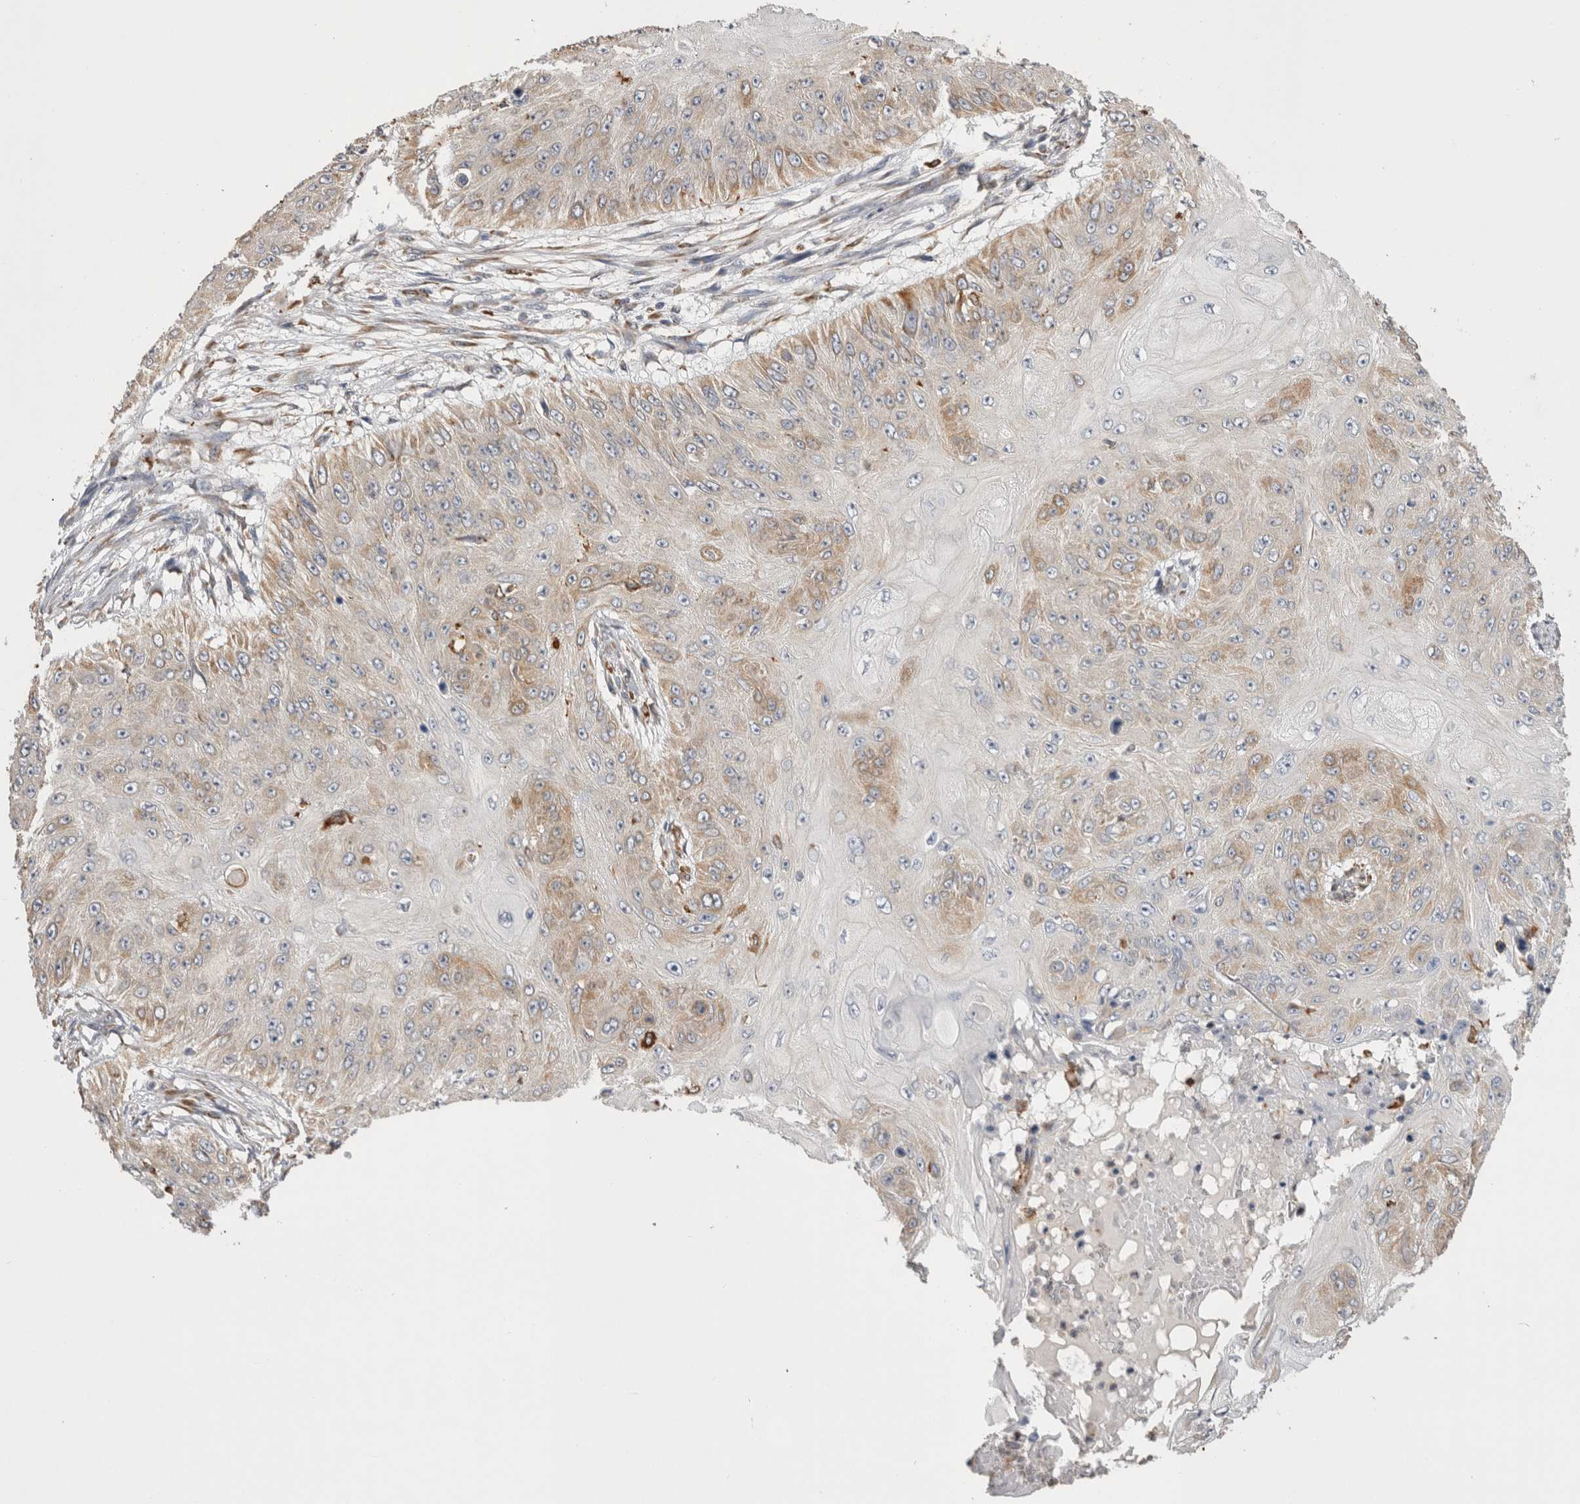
{"staining": {"intensity": "moderate", "quantity": "25%-75%", "location": "cytoplasmic/membranous"}, "tissue": "skin cancer", "cell_type": "Tumor cells", "image_type": "cancer", "snomed": [{"axis": "morphology", "description": "Squamous cell carcinoma, NOS"}, {"axis": "topography", "description": "Skin"}], "caption": "DAB (3,3'-diaminobenzidine) immunohistochemical staining of skin cancer shows moderate cytoplasmic/membranous protein positivity in approximately 25%-75% of tumor cells.", "gene": "LRPAP1", "patient": {"sex": "female", "age": 80}}